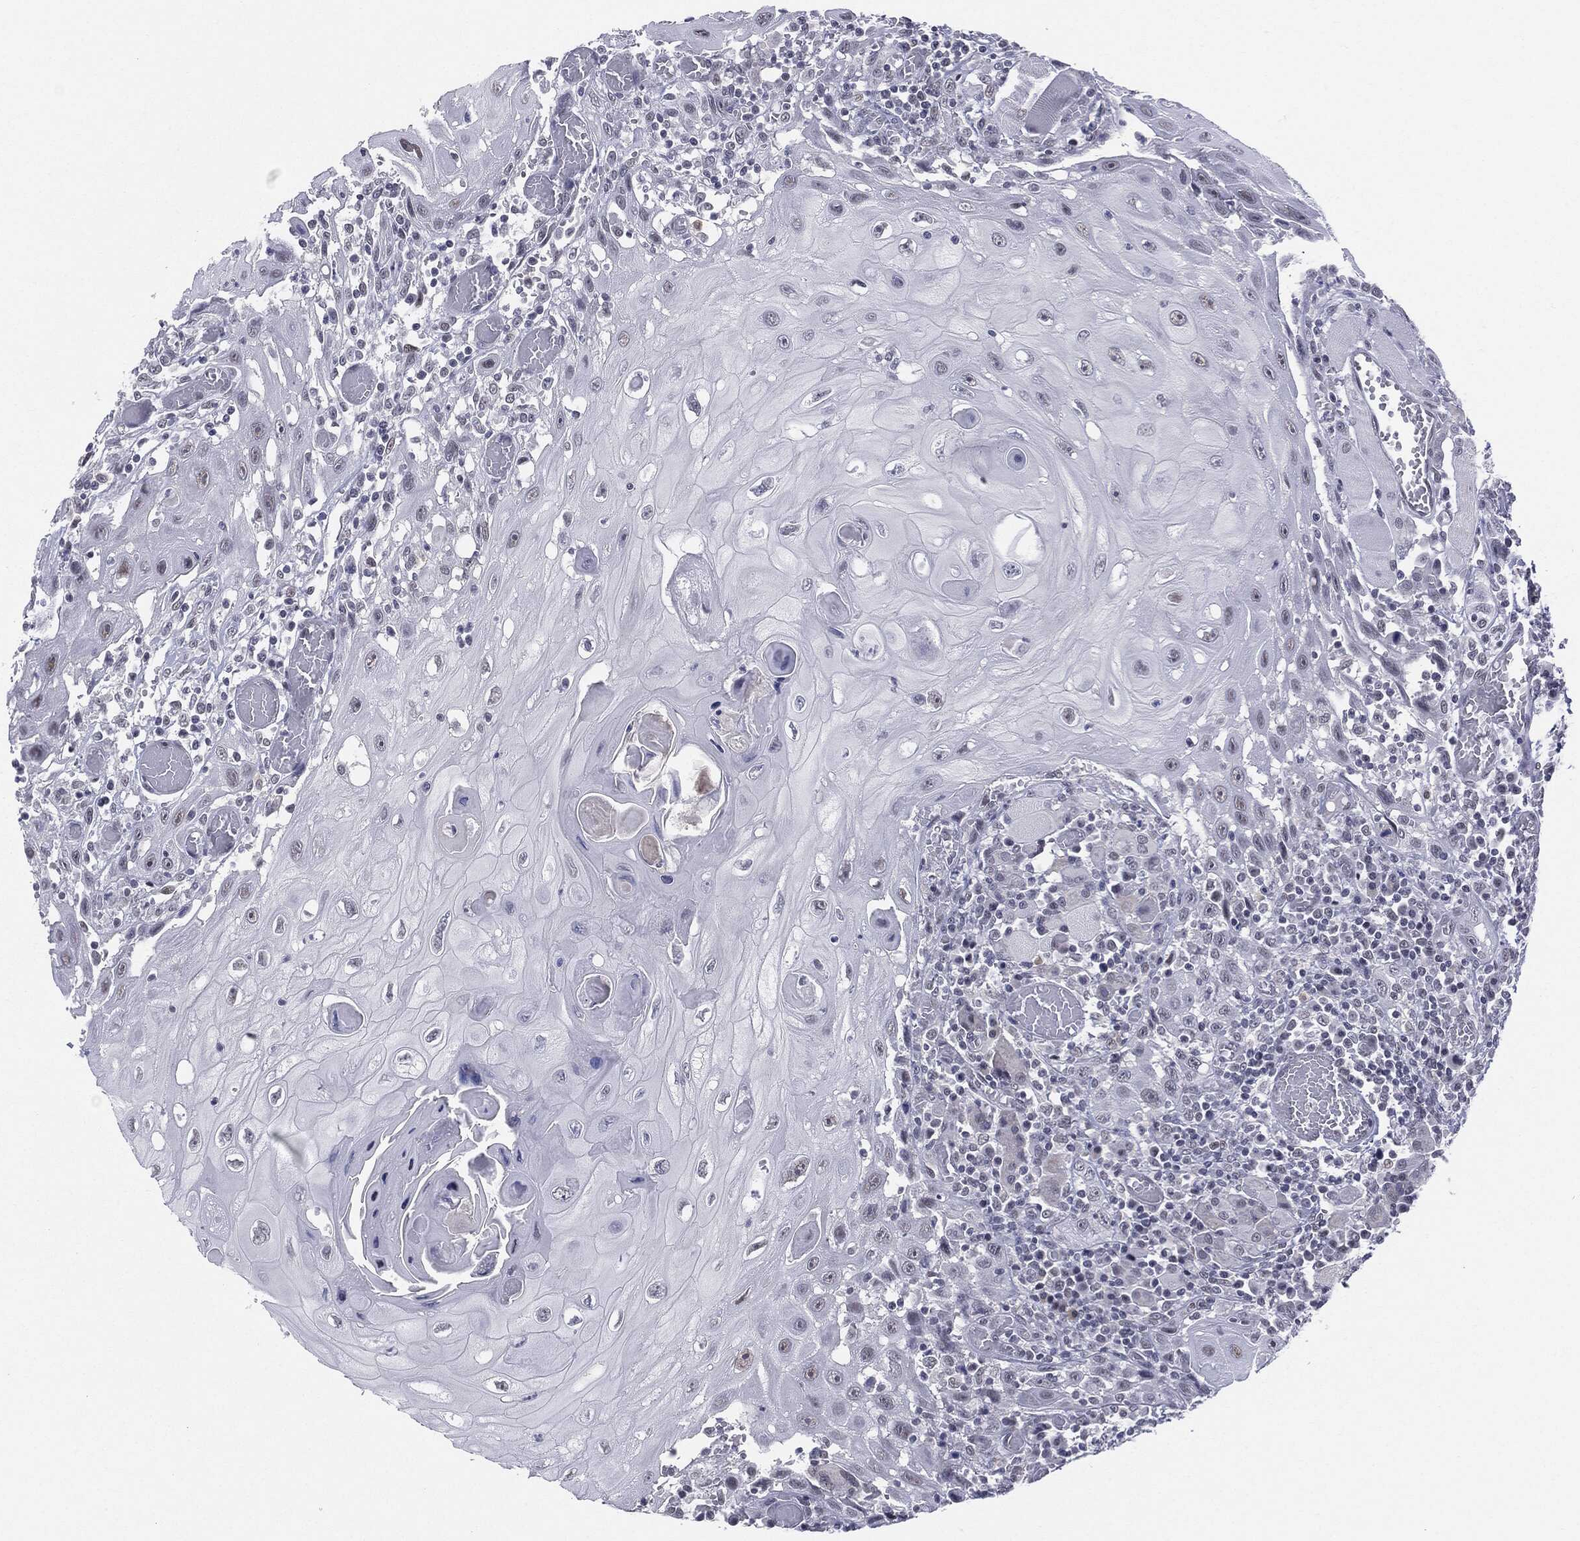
{"staining": {"intensity": "negative", "quantity": "none", "location": "none"}, "tissue": "head and neck cancer", "cell_type": "Tumor cells", "image_type": "cancer", "snomed": [{"axis": "morphology", "description": "Normal tissue, NOS"}, {"axis": "morphology", "description": "Squamous cell carcinoma, NOS"}, {"axis": "topography", "description": "Oral tissue"}, {"axis": "topography", "description": "Head-Neck"}], "caption": "Tumor cells show no significant positivity in head and neck cancer (squamous cell carcinoma). The staining was performed using DAB (3,3'-diaminobenzidine) to visualize the protein expression in brown, while the nuclei were stained in blue with hematoxylin (Magnification: 20x).", "gene": "SLC5A5", "patient": {"sex": "male", "age": 71}}